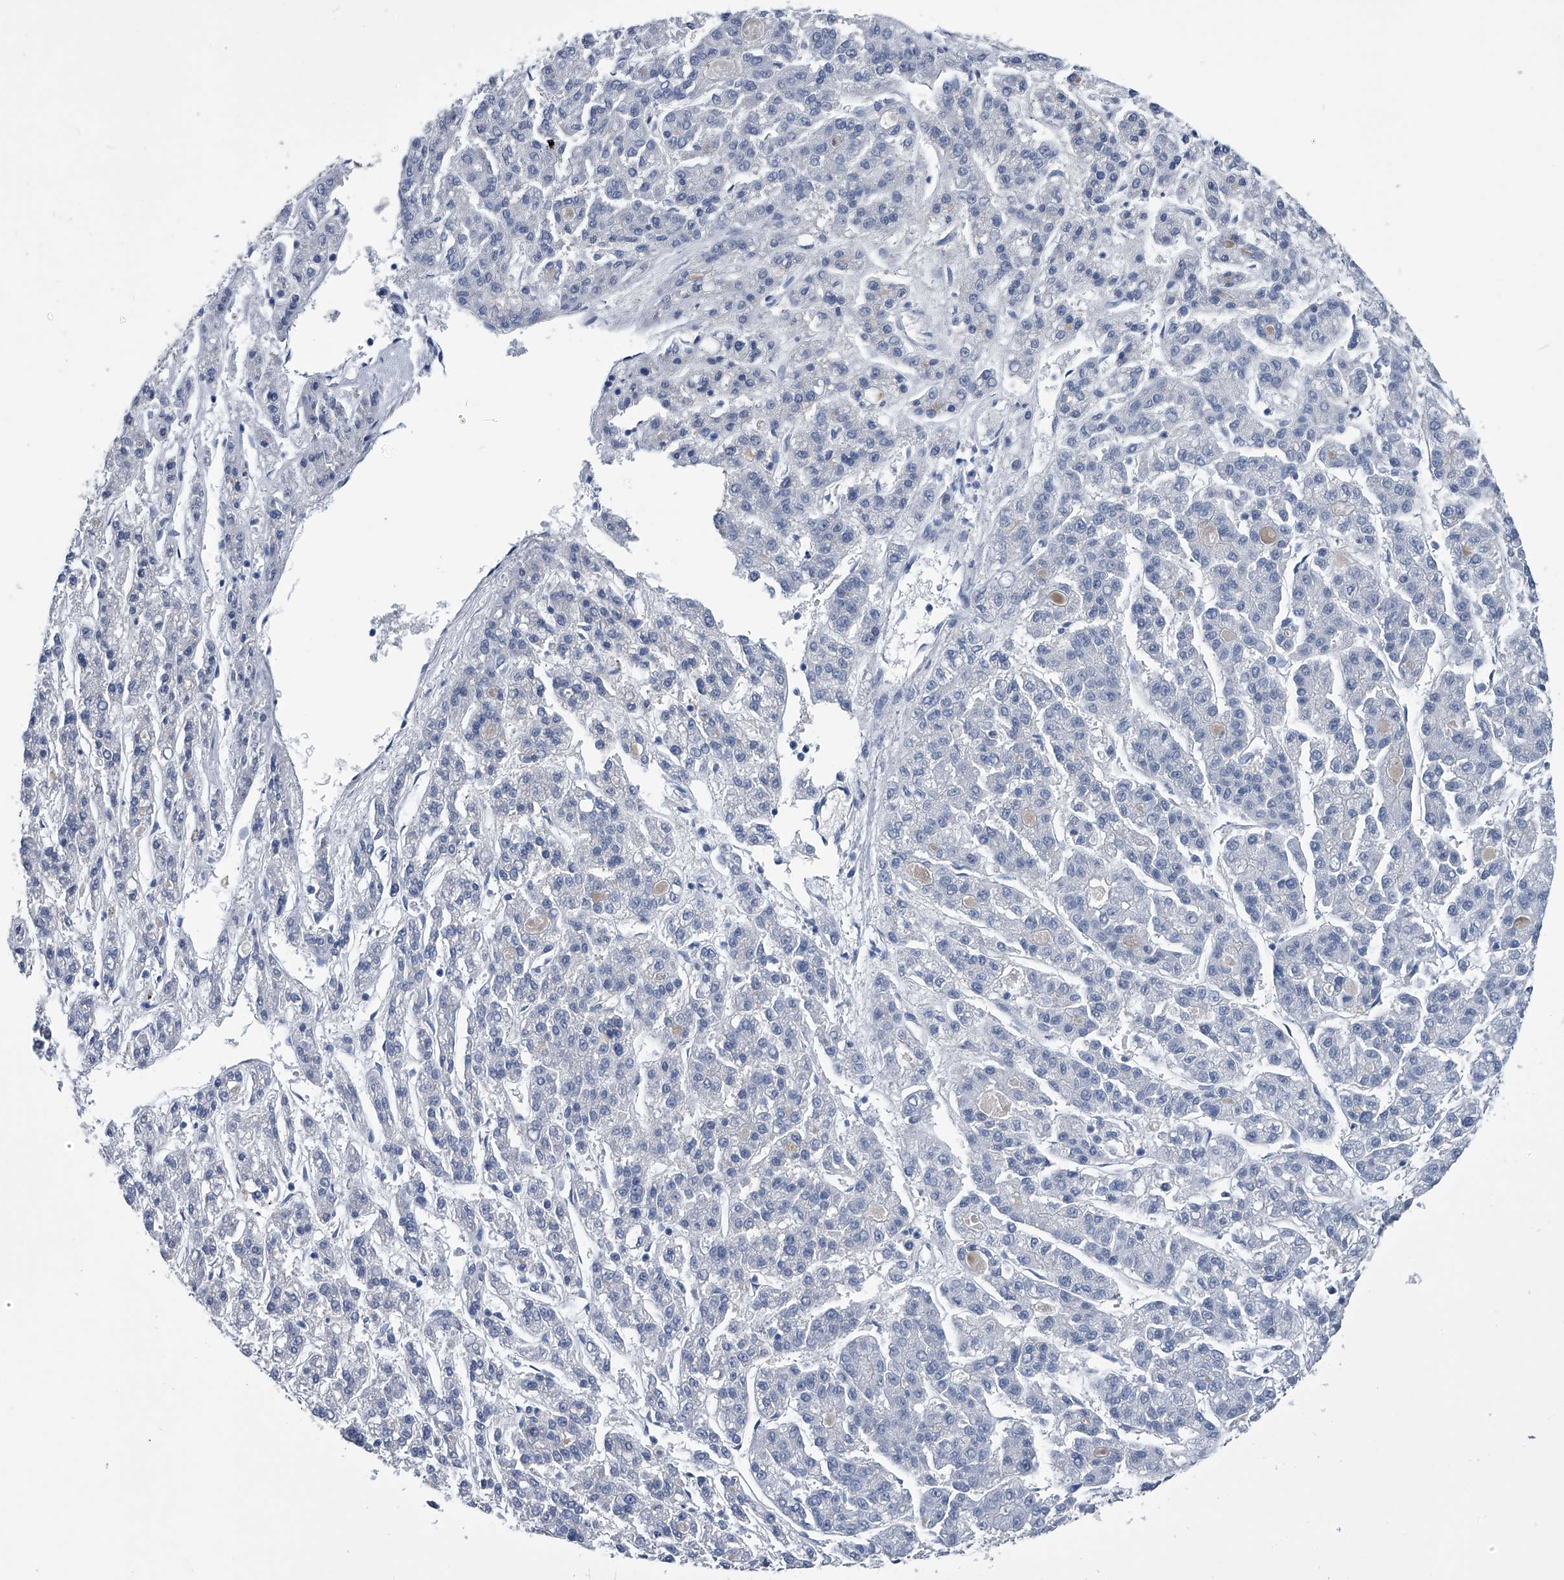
{"staining": {"intensity": "negative", "quantity": "none", "location": "none"}, "tissue": "liver cancer", "cell_type": "Tumor cells", "image_type": "cancer", "snomed": [{"axis": "morphology", "description": "Carcinoma, Hepatocellular, NOS"}, {"axis": "topography", "description": "Liver"}], "caption": "Immunohistochemical staining of liver cancer displays no significant staining in tumor cells.", "gene": "PDXK", "patient": {"sex": "male", "age": 70}}